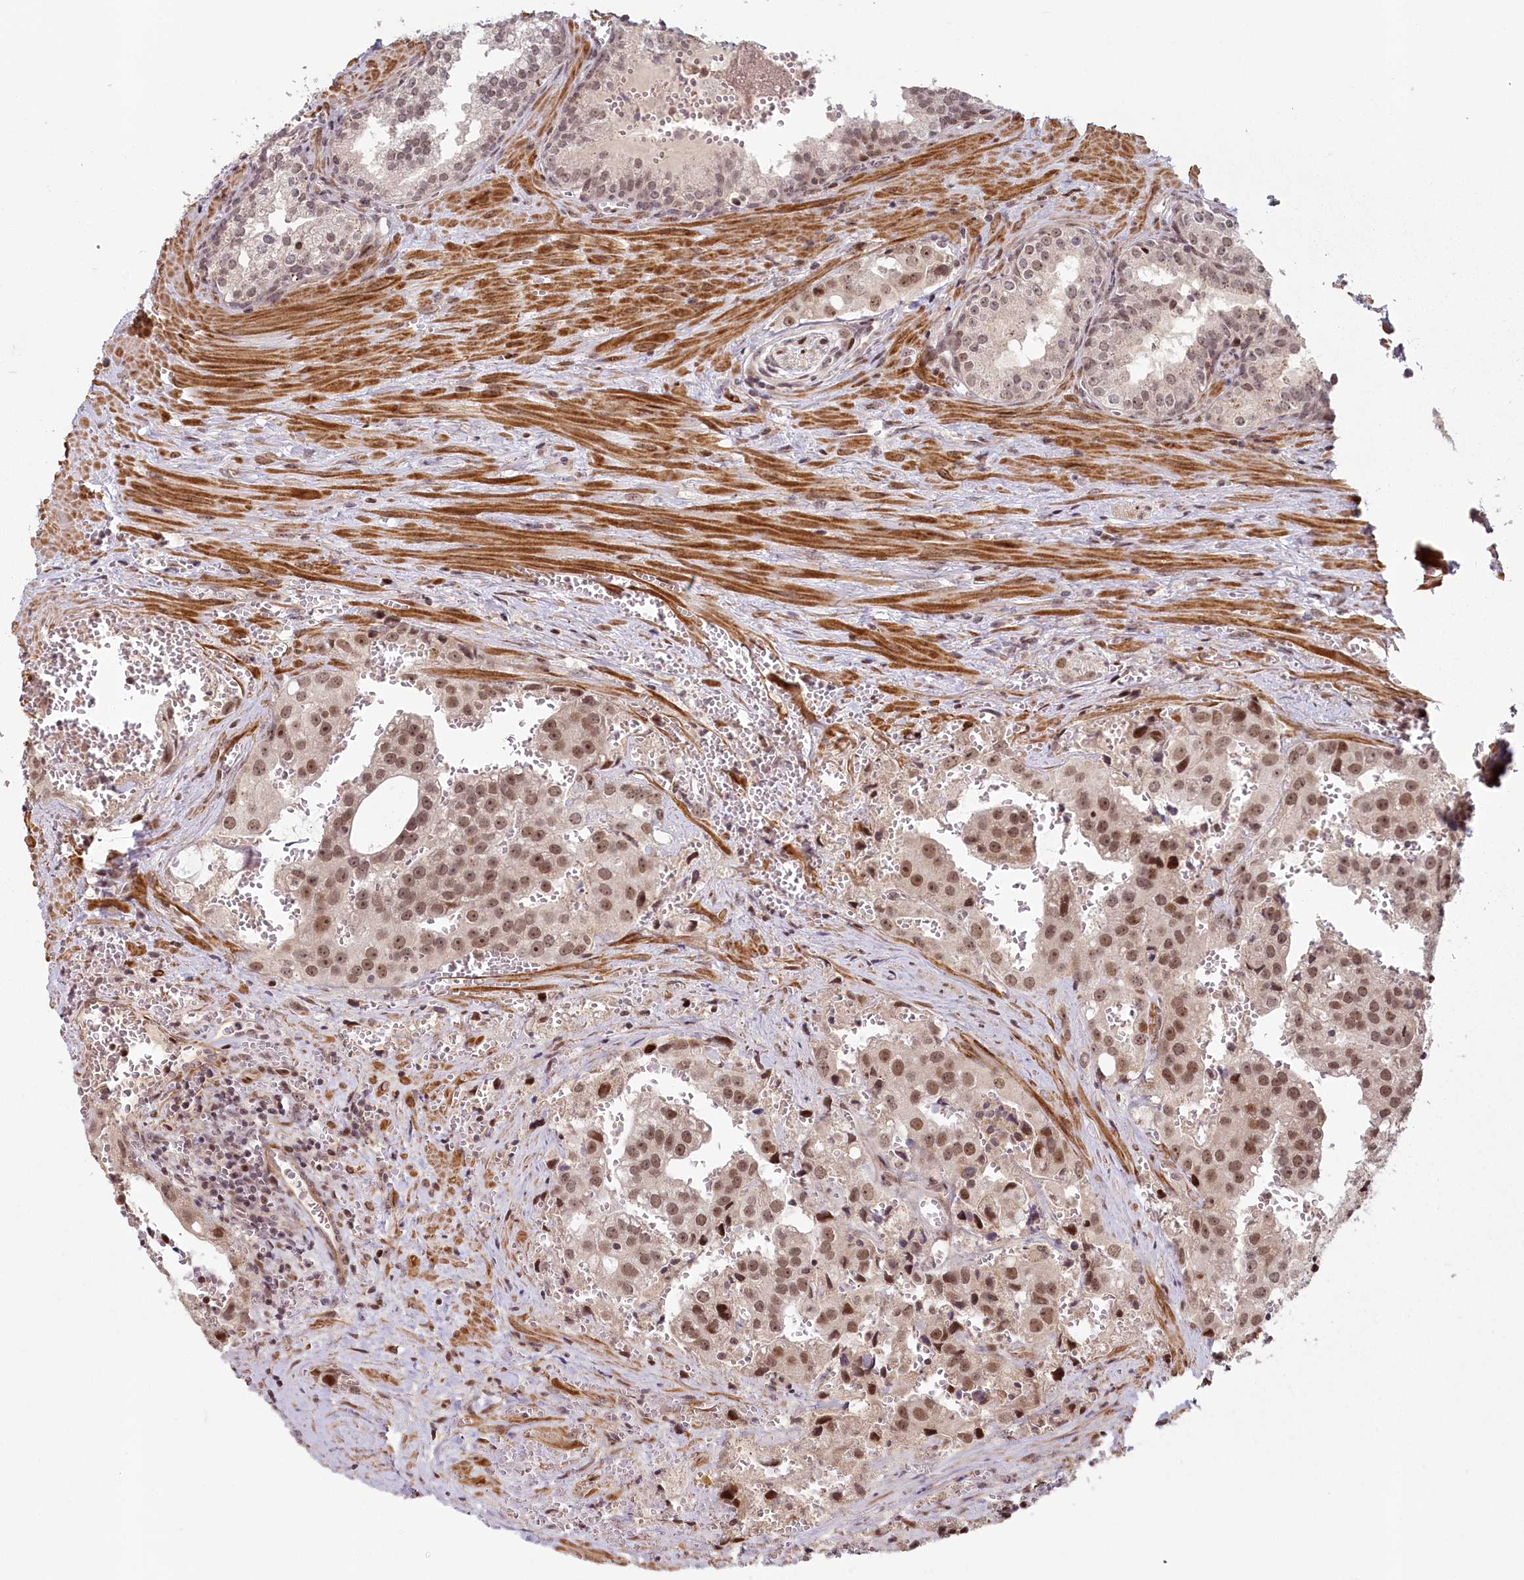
{"staining": {"intensity": "moderate", "quantity": ">75%", "location": "nuclear"}, "tissue": "prostate cancer", "cell_type": "Tumor cells", "image_type": "cancer", "snomed": [{"axis": "morphology", "description": "Adenocarcinoma, High grade"}, {"axis": "topography", "description": "Prostate"}], "caption": "The image exhibits staining of prostate cancer (high-grade adenocarcinoma), revealing moderate nuclear protein staining (brown color) within tumor cells.", "gene": "FAM204A", "patient": {"sex": "male", "age": 68}}